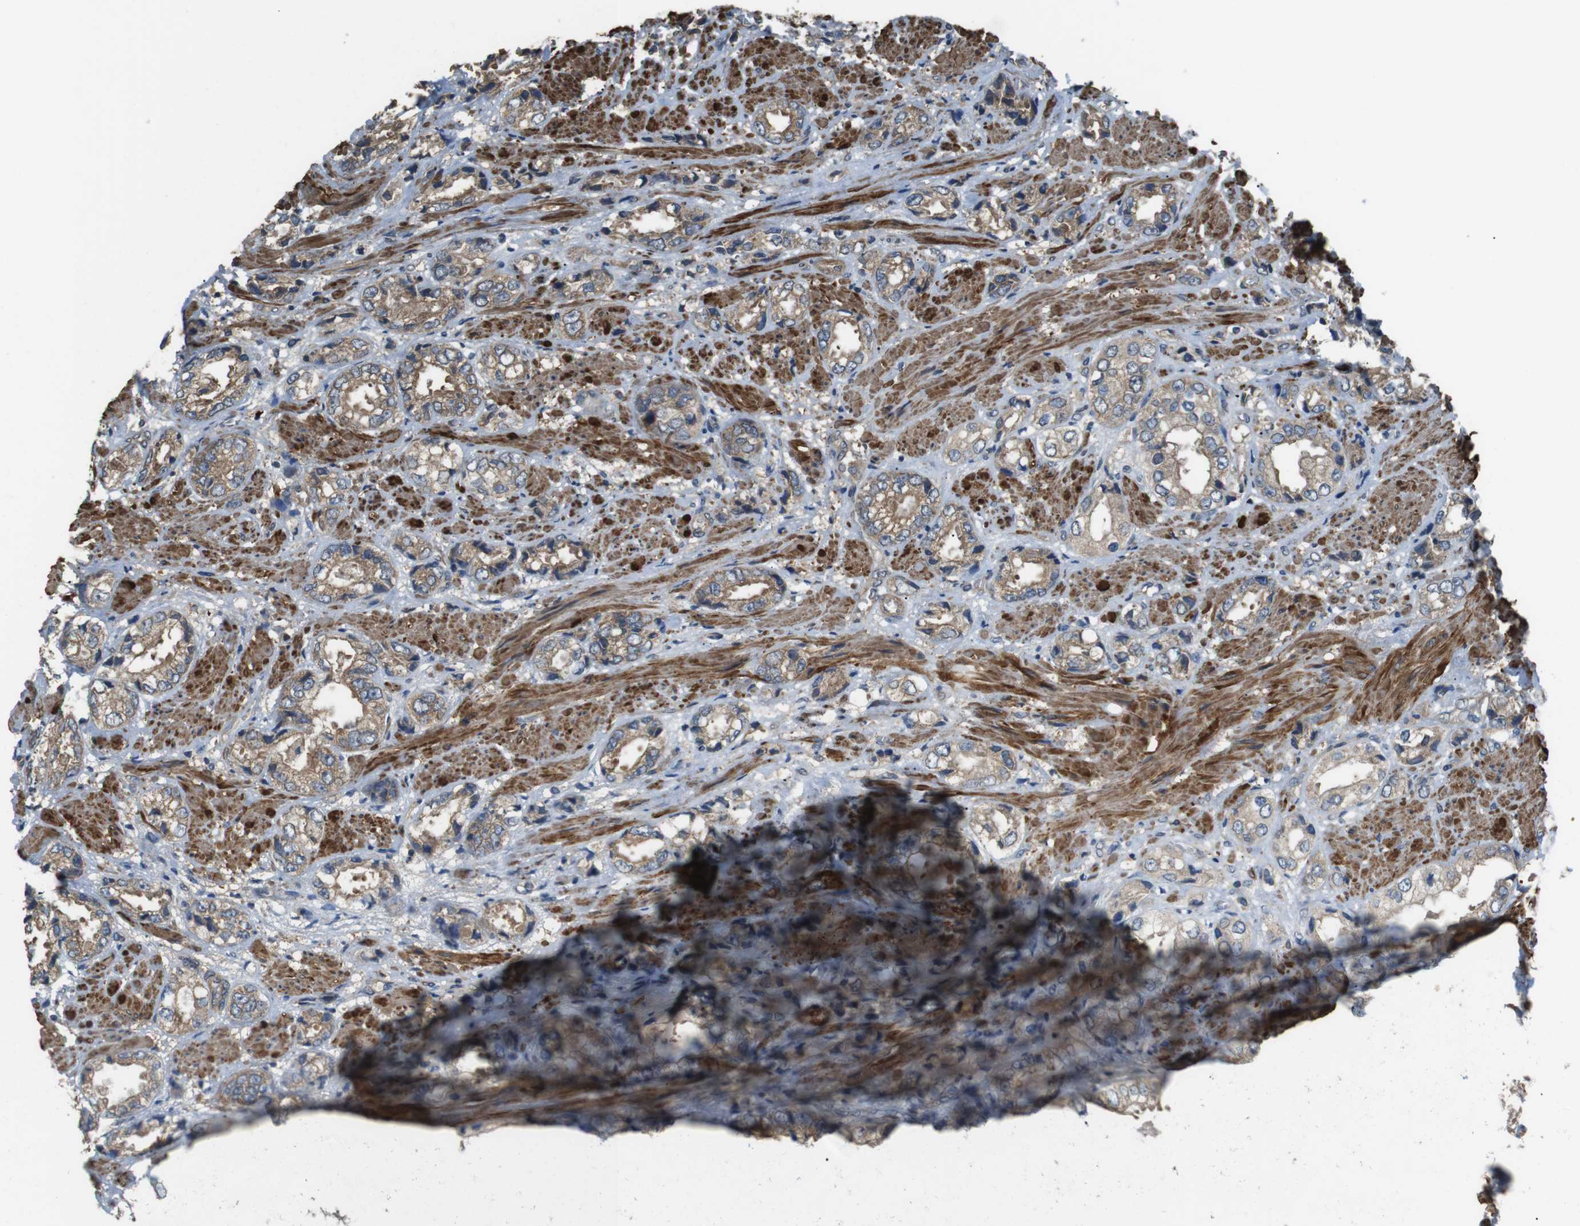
{"staining": {"intensity": "weak", "quantity": ">75%", "location": "cytoplasmic/membranous"}, "tissue": "prostate cancer", "cell_type": "Tumor cells", "image_type": "cancer", "snomed": [{"axis": "morphology", "description": "Adenocarcinoma, High grade"}, {"axis": "topography", "description": "Prostate"}], "caption": "Tumor cells demonstrate low levels of weak cytoplasmic/membranous expression in approximately >75% of cells in human prostate cancer (adenocarcinoma (high-grade)).", "gene": "FUT2", "patient": {"sex": "male", "age": 61}}